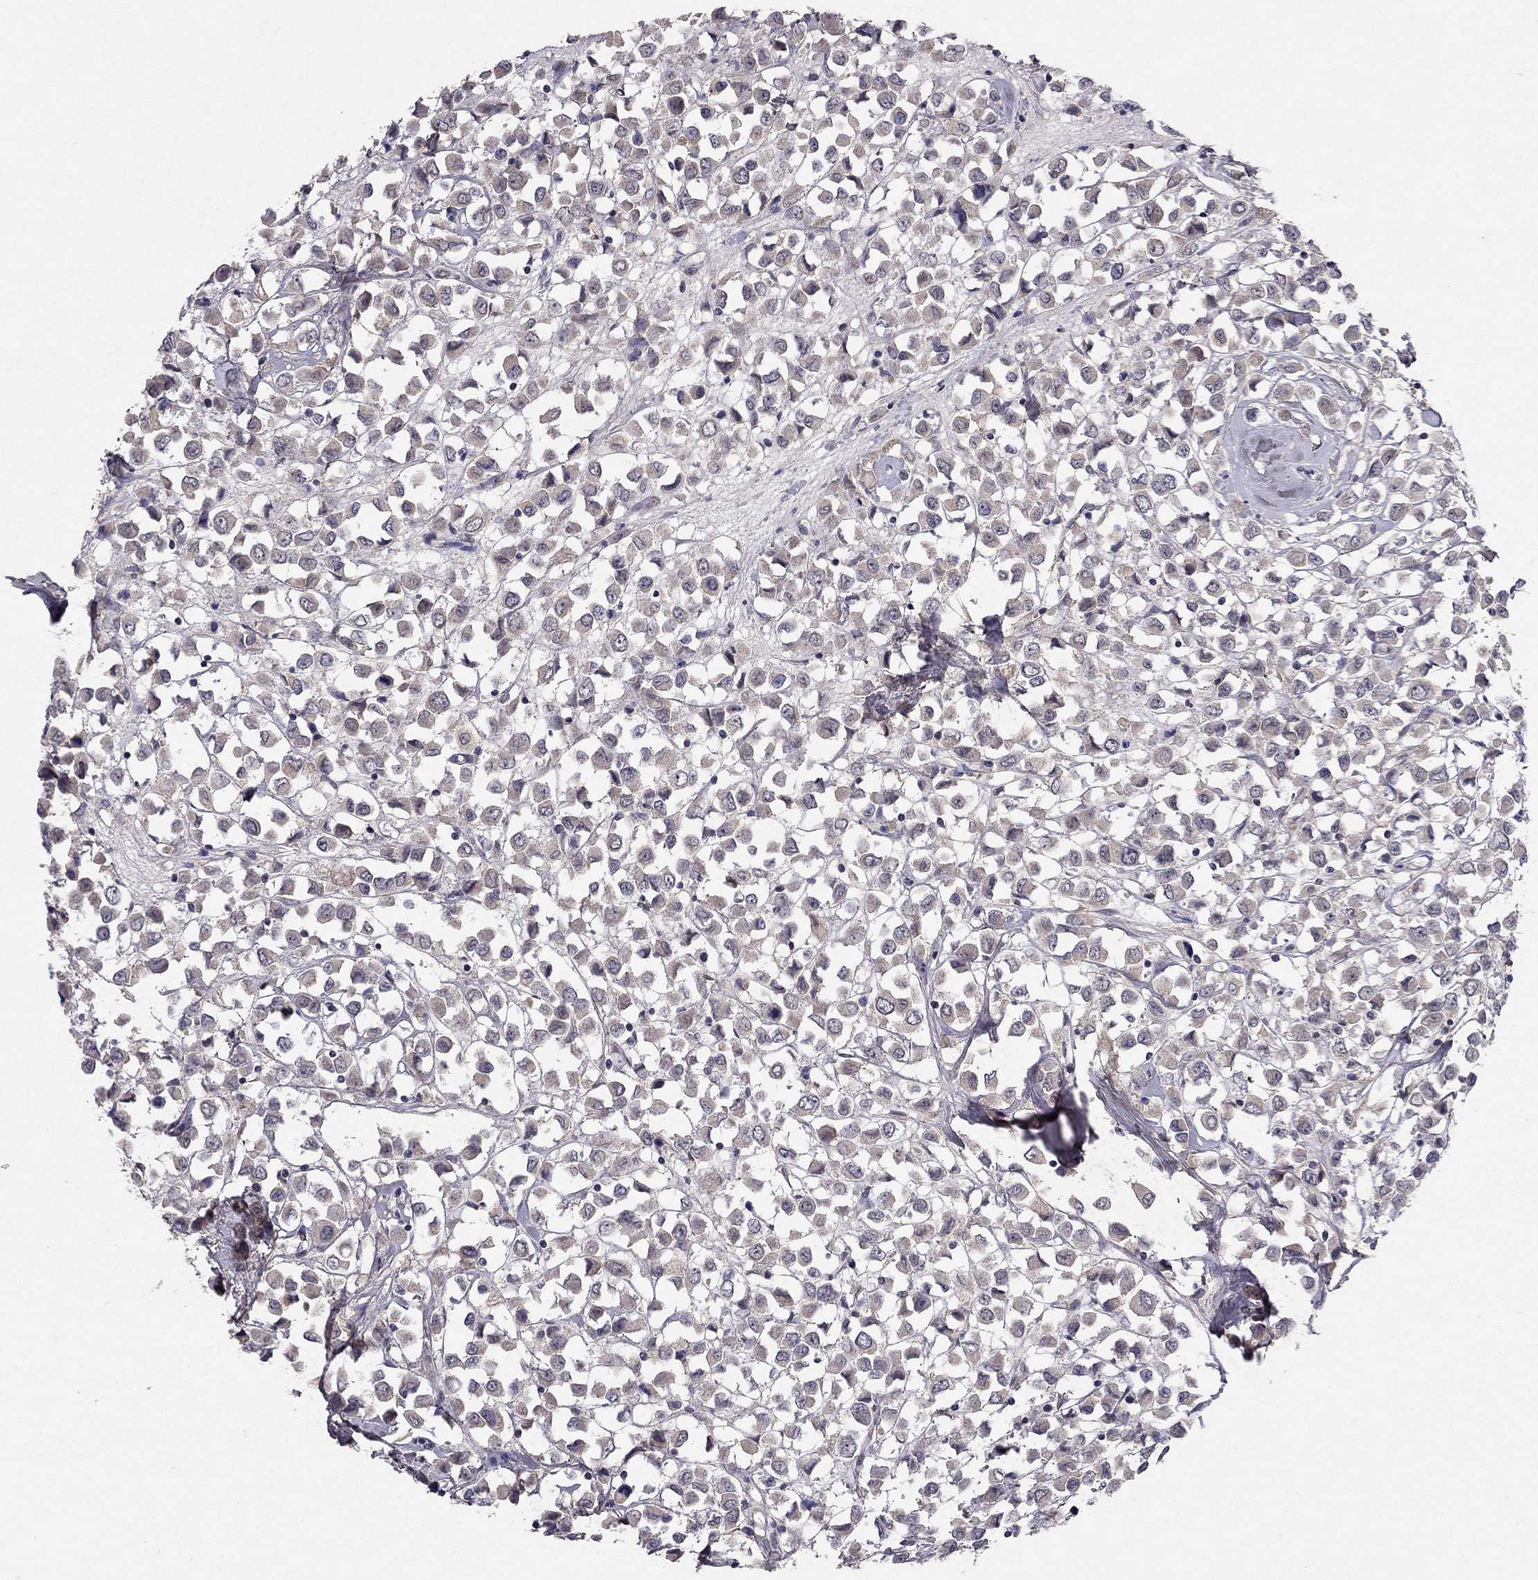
{"staining": {"intensity": "weak", "quantity": "<25%", "location": "cytoplasmic/membranous"}, "tissue": "breast cancer", "cell_type": "Tumor cells", "image_type": "cancer", "snomed": [{"axis": "morphology", "description": "Duct carcinoma"}, {"axis": "topography", "description": "Breast"}], "caption": "Immunohistochemistry (IHC) histopathology image of neoplastic tissue: human breast cancer (invasive ductal carcinoma) stained with DAB (3,3'-diaminobenzidine) shows no significant protein staining in tumor cells. Brightfield microscopy of IHC stained with DAB (brown) and hematoxylin (blue), captured at high magnification.", "gene": "ESR2", "patient": {"sex": "female", "age": 61}}